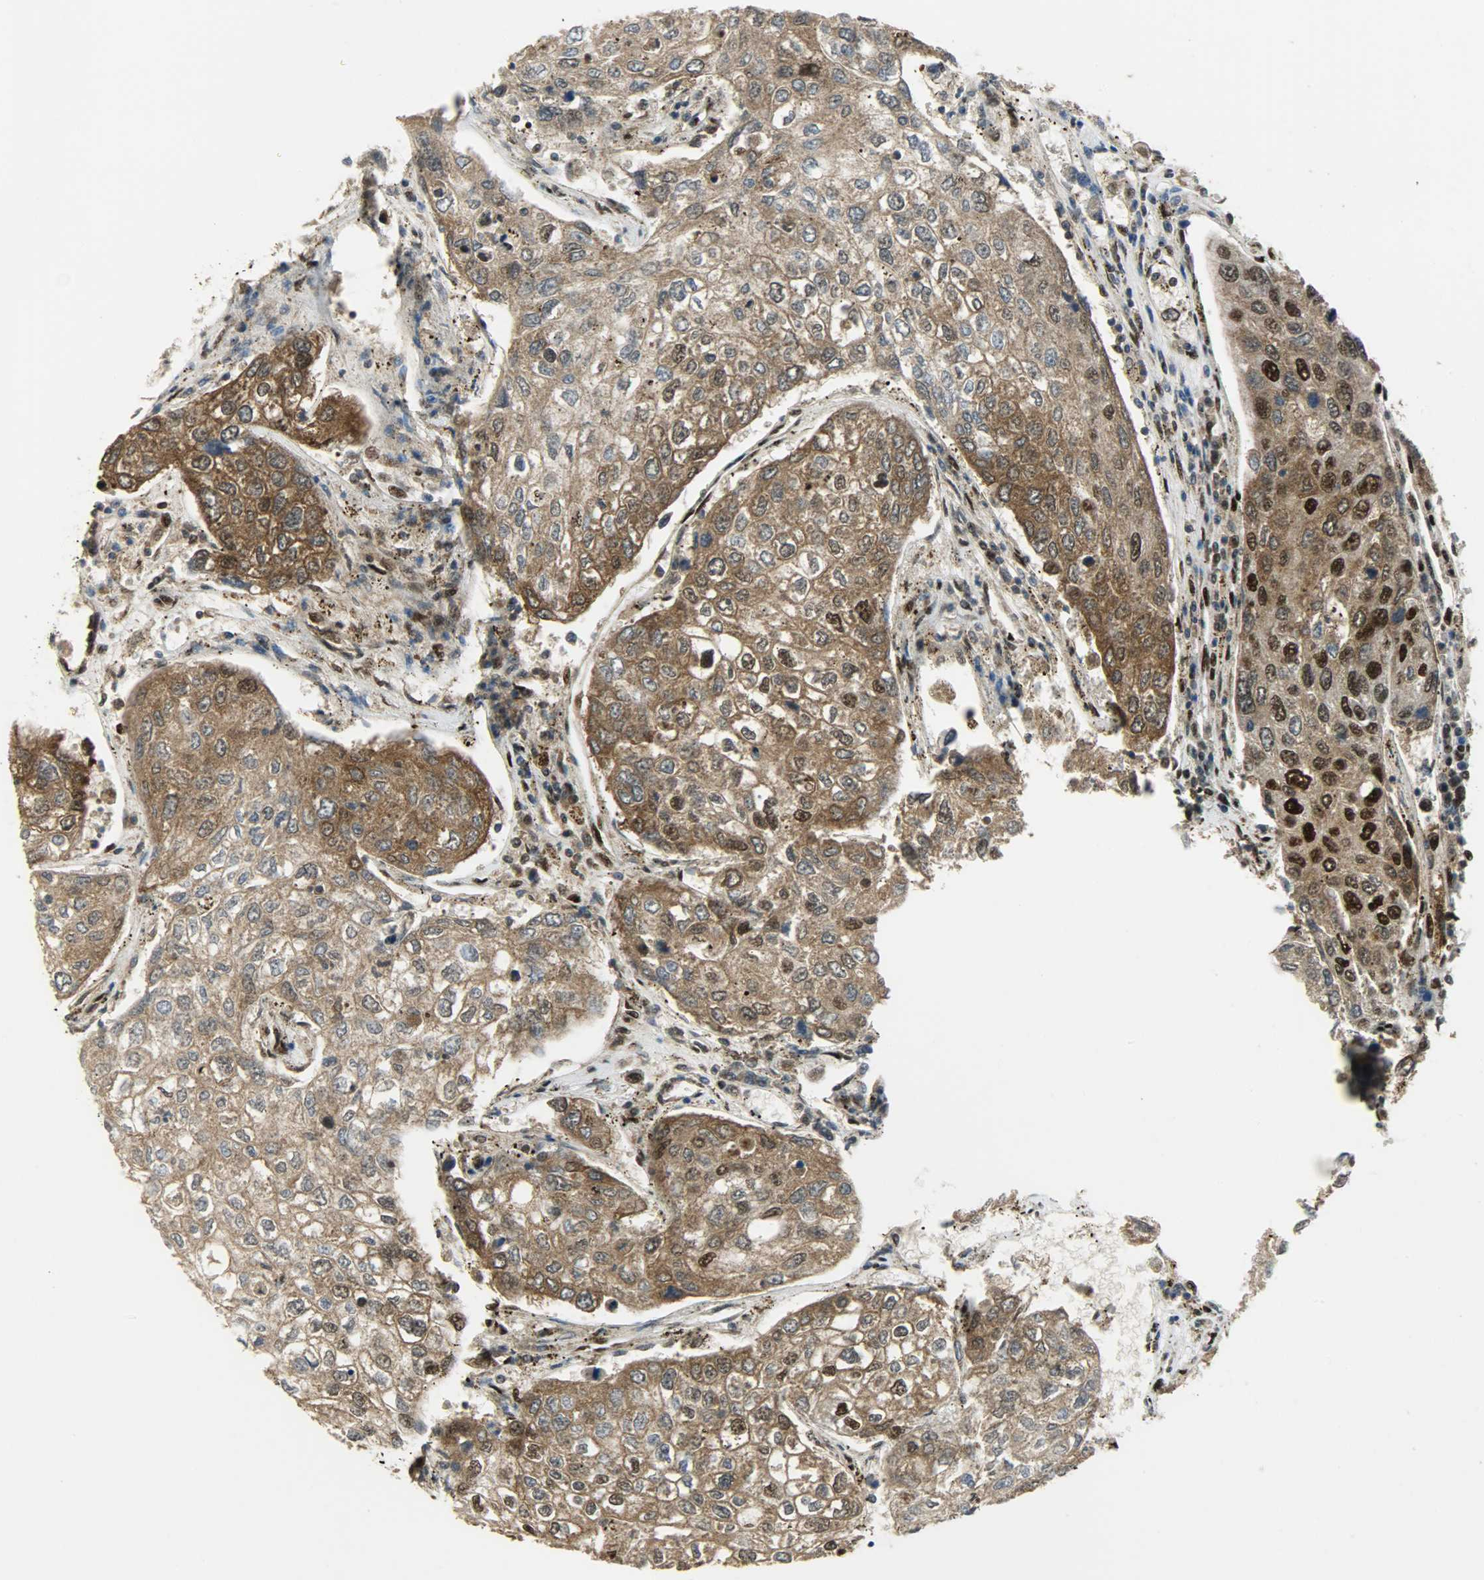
{"staining": {"intensity": "strong", "quantity": ">75%", "location": "cytoplasmic/membranous,nuclear"}, "tissue": "urothelial cancer", "cell_type": "Tumor cells", "image_type": "cancer", "snomed": [{"axis": "morphology", "description": "Urothelial carcinoma, High grade"}, {"axis": "topography", "description": "Lymph node"}, {"axis": "topography", "description": "Urinary bladder"}], "caption": "Immunohistochemistry (IHC) photomicrograph of neoplastic tissue: human urothelial cancer stained using immunohistochemistry (IHC) shows high levels of strong protein expression localized specifically in the cytoplasmic/membranous and nuclear of tumor cells, appearing as a cytoplasmic/membranous and nuclear brown color.", "gene": "SSB", "patient": {"sex": "male", "age": 51}}